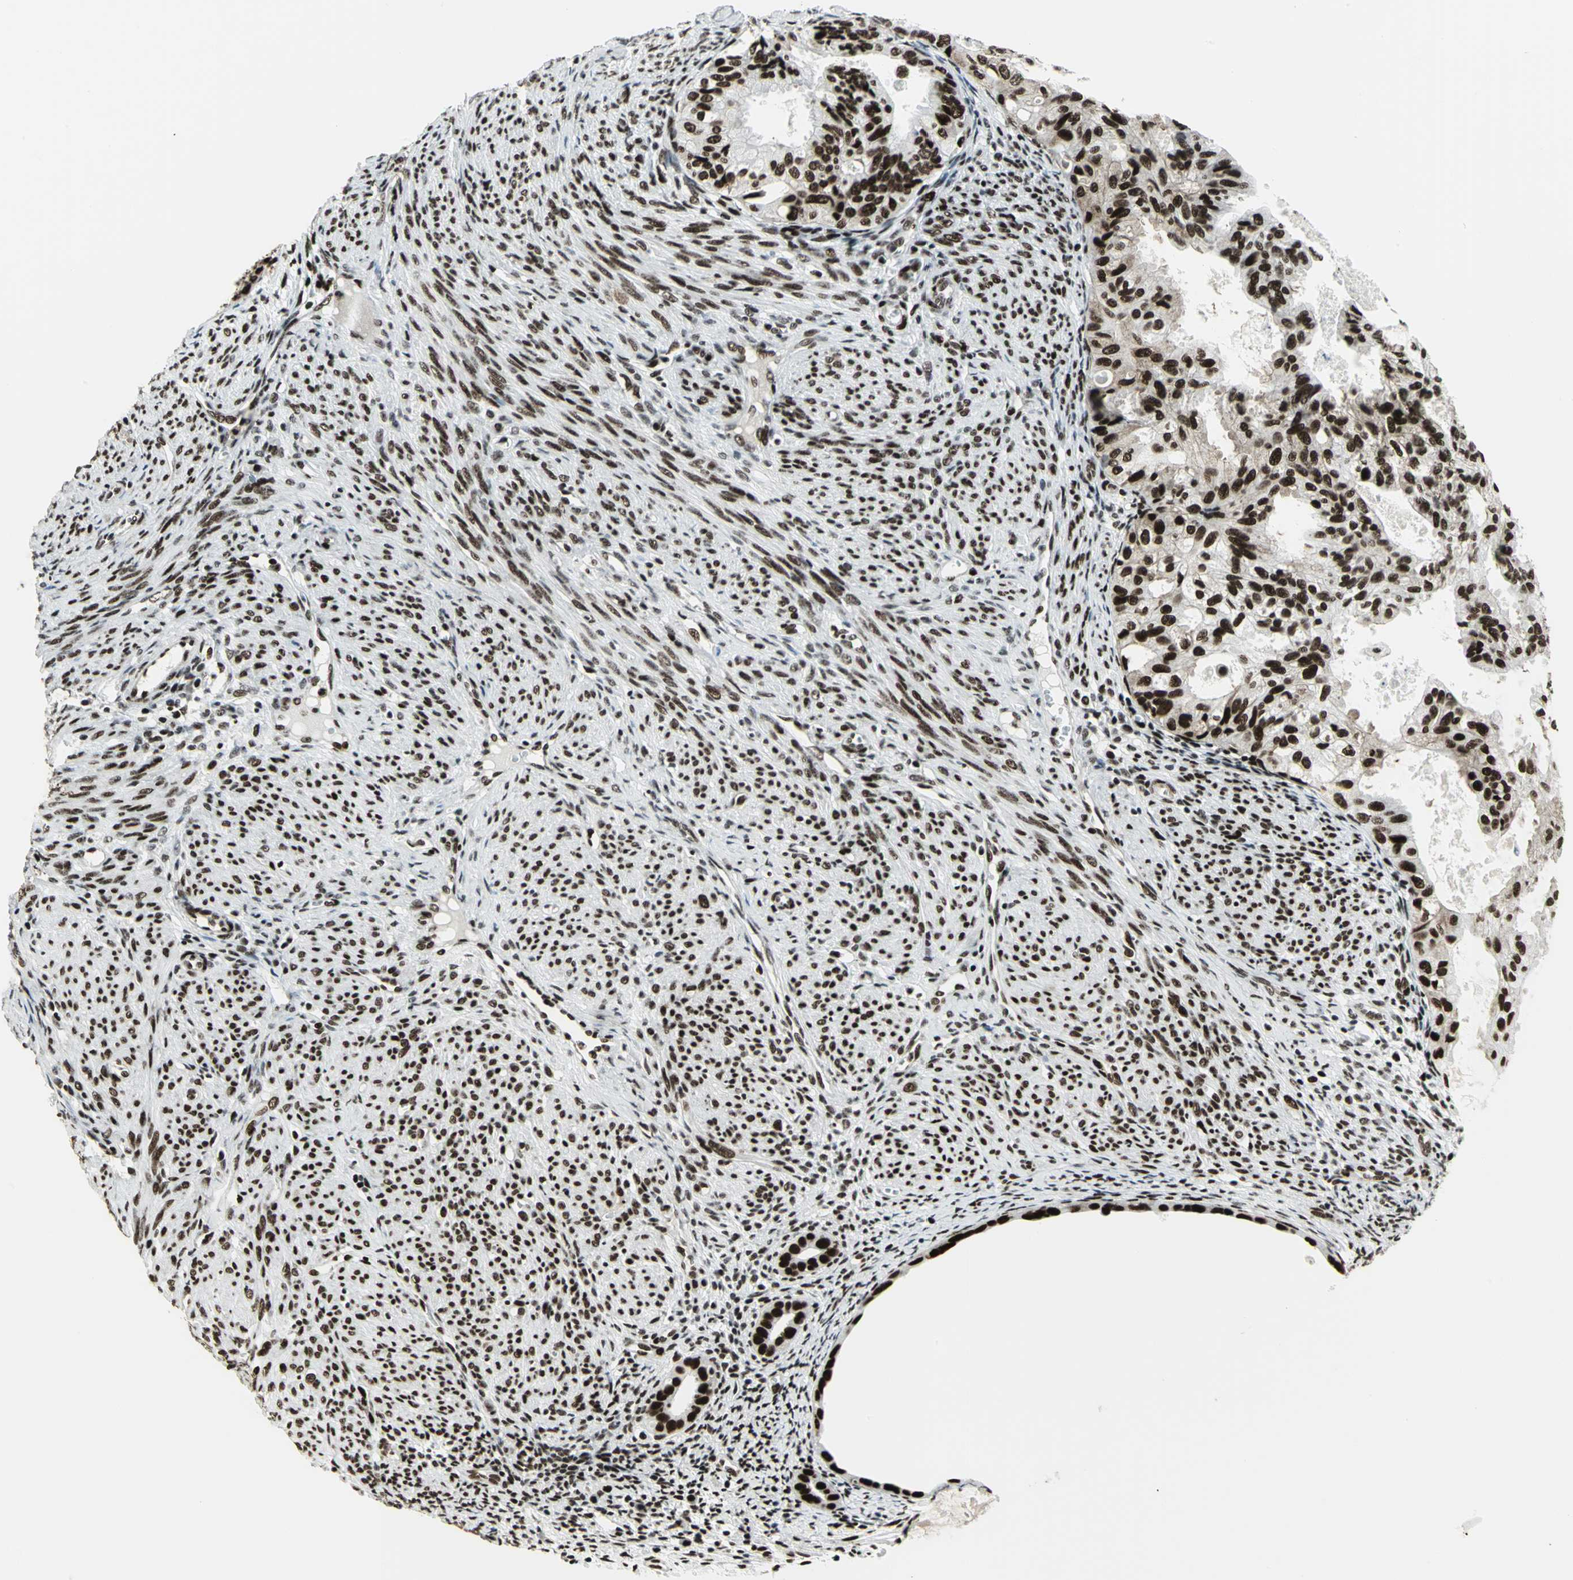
{"staining": {"intensity": "strong", "quantity": ">75%", "location": "nuclear"}, "tissue": "cervical cancer", "cell_type": "Tumor cells", "image_type": "cancer", "snomed": [{"axis": "morphology", "description": "Normal tissue, NOS"}, {"axis": "morphology", "description": "Adenocarcinoma, NOS"}, {"axis": "topography", "description": "Cervix"}, {"axis": "topography", "description": "Endometrium"}], "caption": "A brown stain labels strong nuclear staining of a protein in human adenocarcinoma (cervical) tumor cells. The protein of interest is shown in brown color, while the nuclei are stained blue.", "gene": "SMARCA4", "patient": {"sex": "female", "age": 86}}